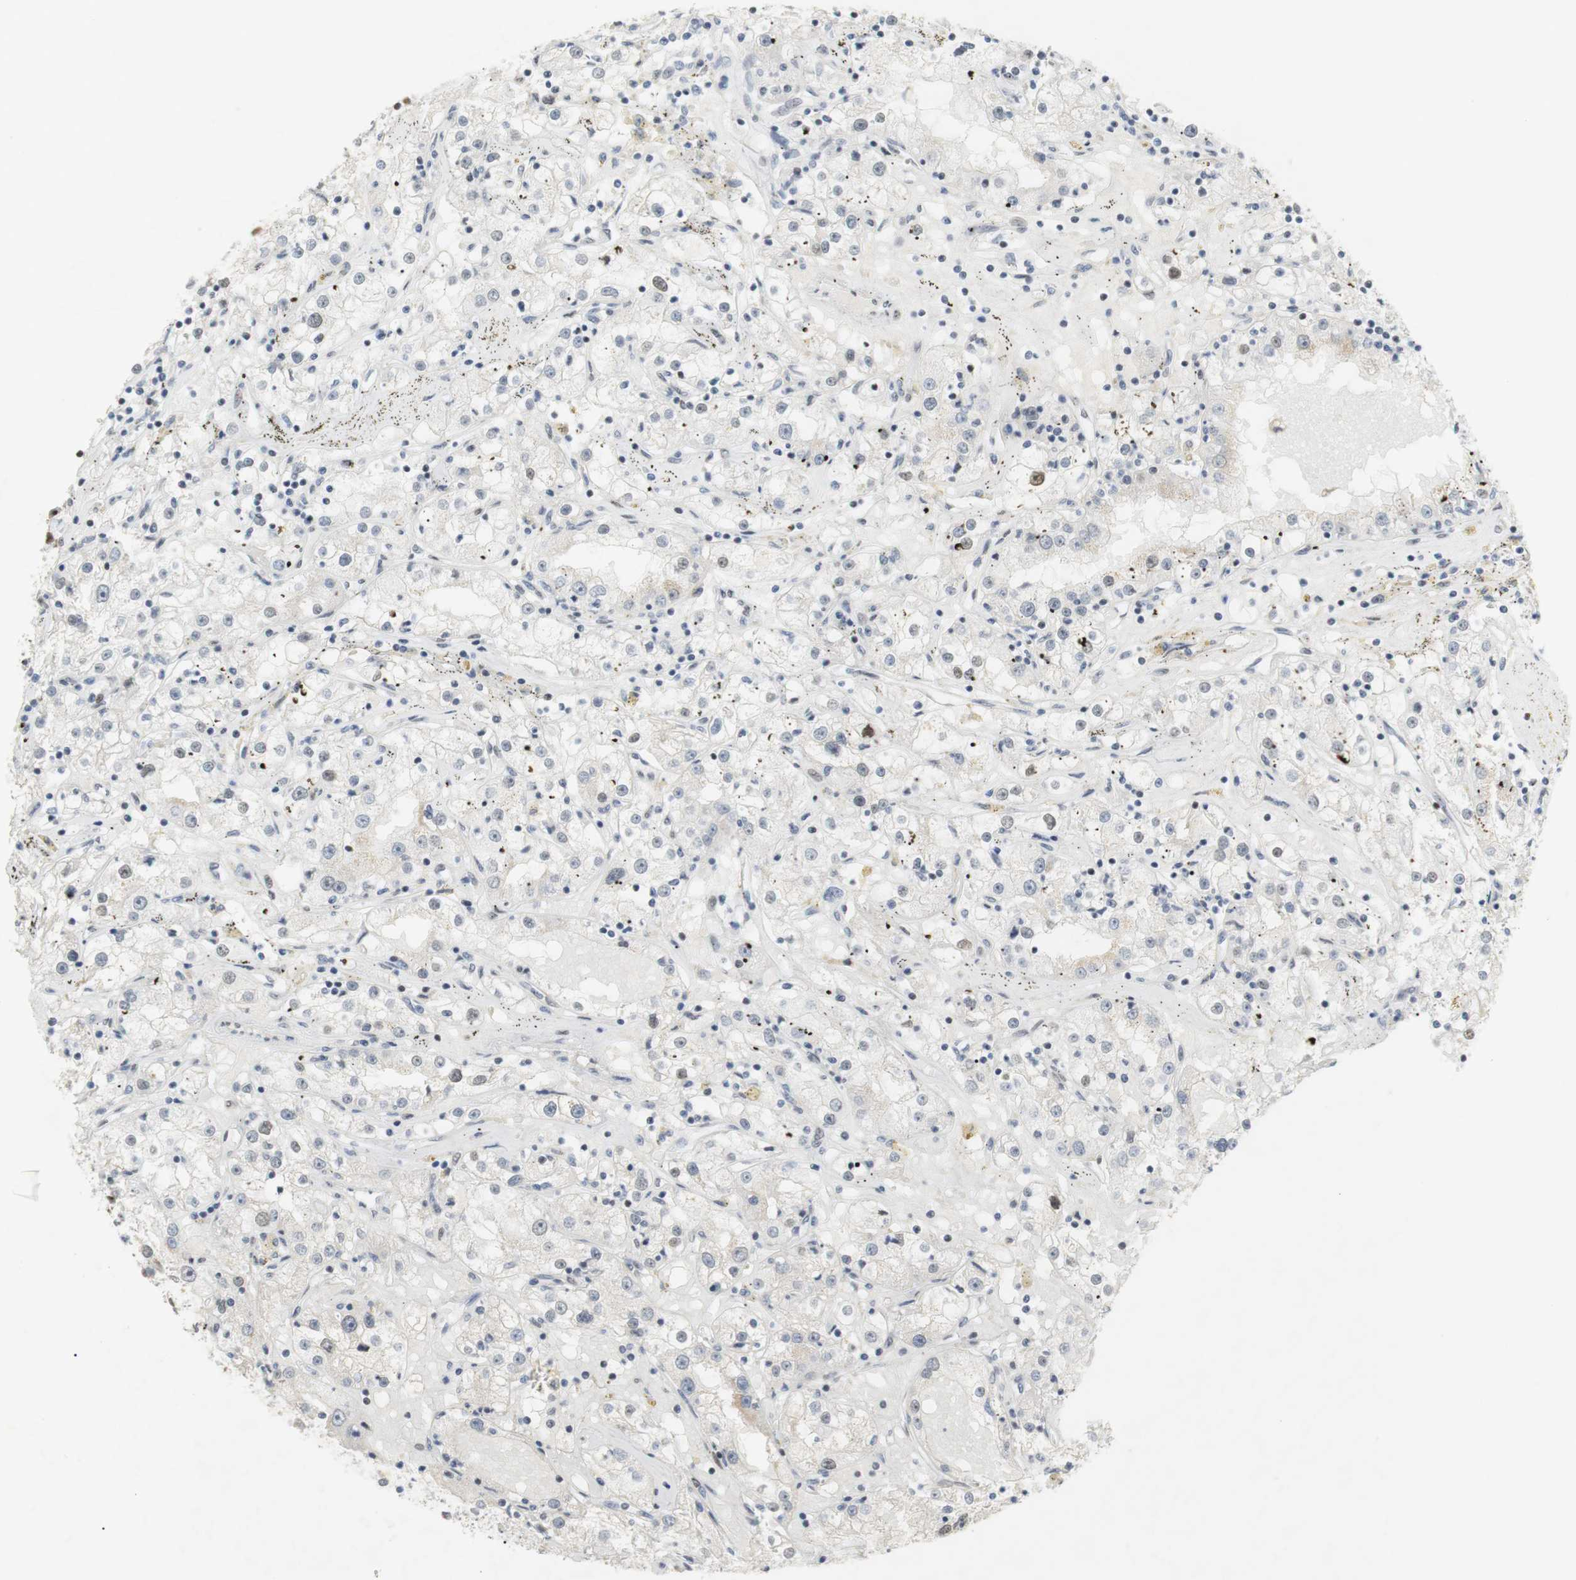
{"staining": {"intensity": "weak", "quantity": "<25%", "location": "nuclear"}, "tissue": "renal cancer", "cell_type": "Tumor cells", "image_type": "cancer", "snomed": [{"axis": "morphology", "description": "Adenocarcinoma, NOS"}, {"axis": "topography", "description": "Kidney"}], "caption": "Protein analysis of renal adenocarcinoma reveals no significant staining in tumor cells. Nuclei are stained in blue.", "gene": "BMI1", "patient": {"sex": "male", "age": 56}}